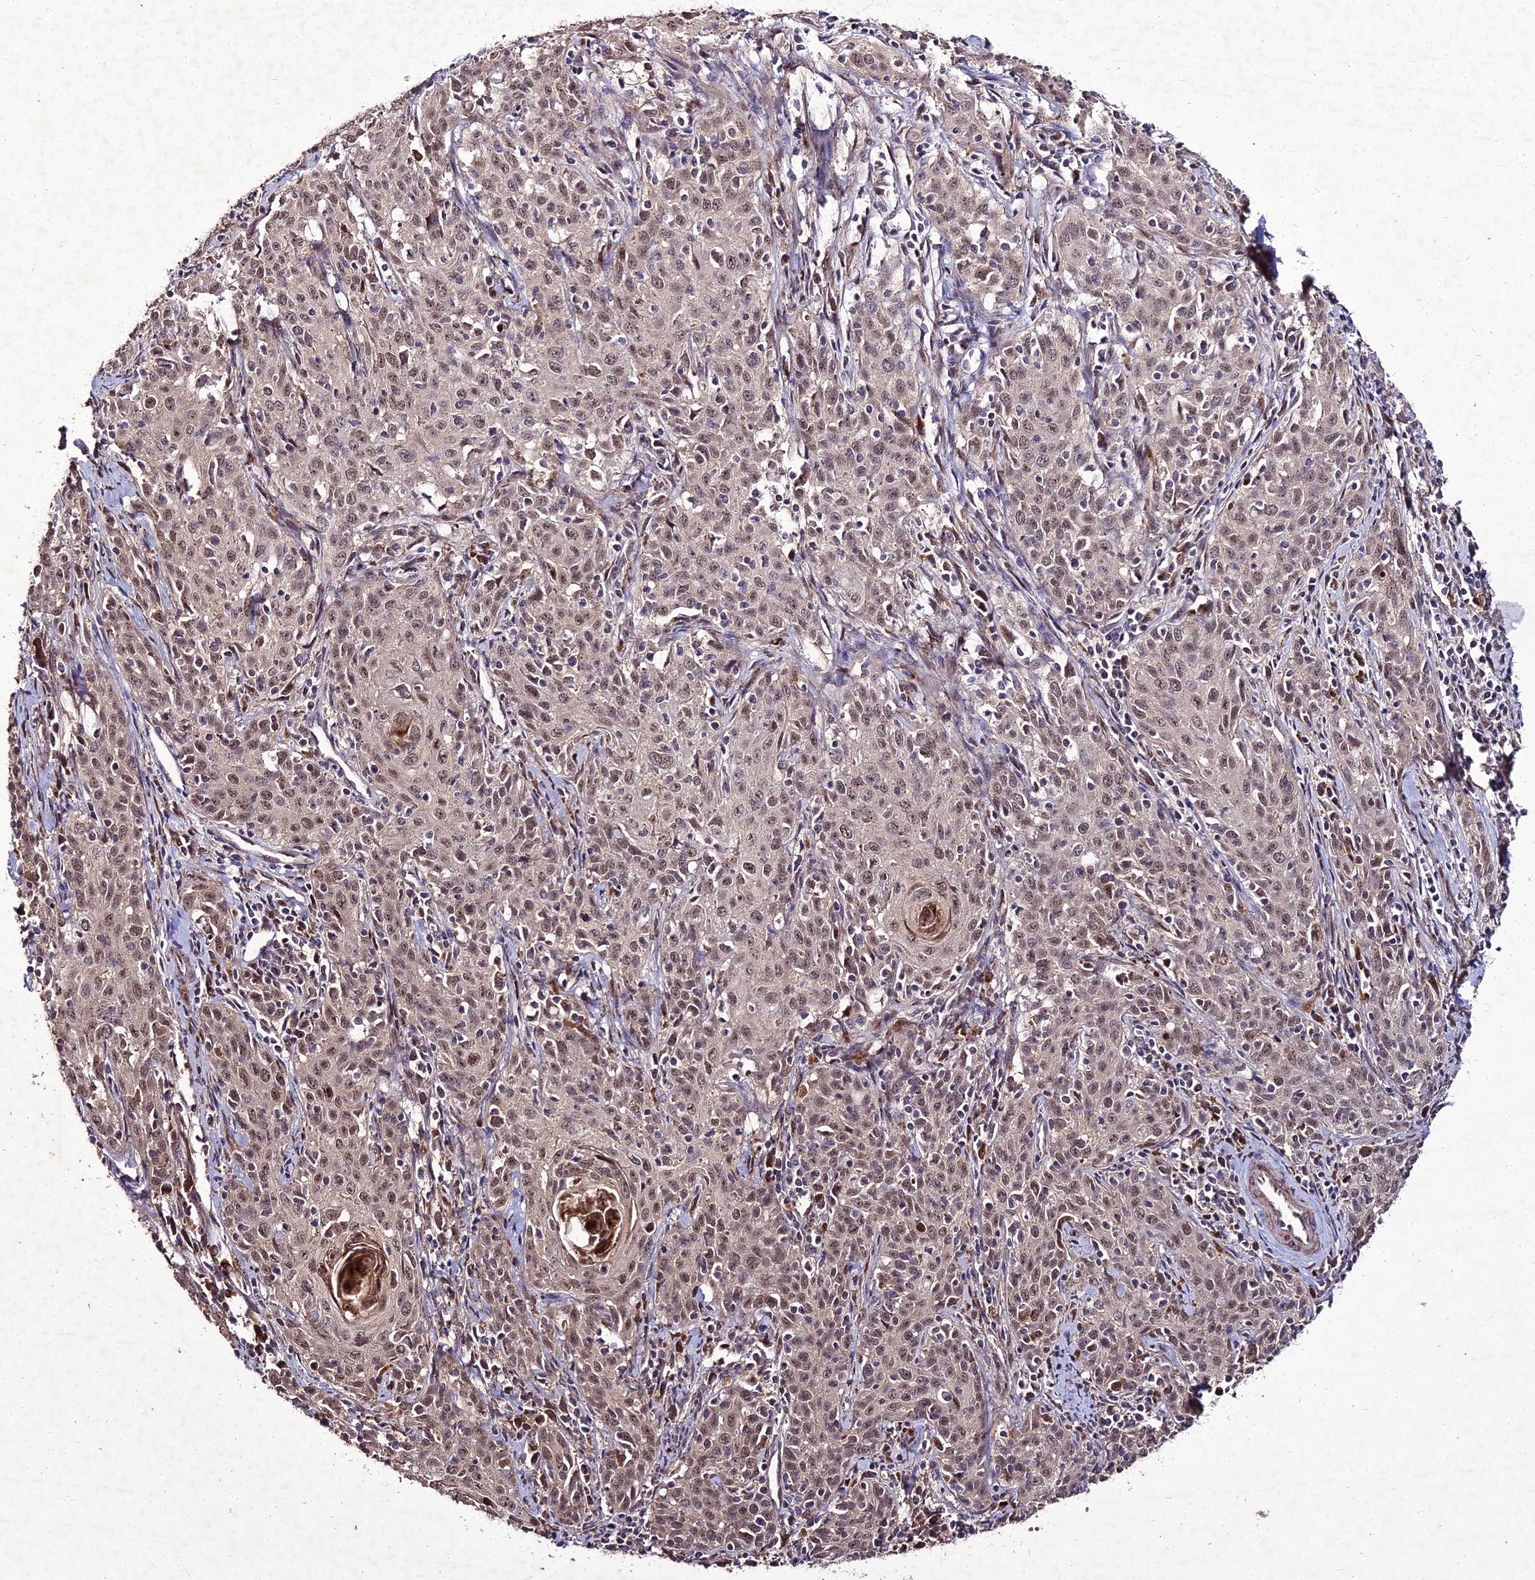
{"staining": {"intensity": "moderate", "quantity": ">75%", "location": "nuclear"}, "tissue": "cervical cancer", "cell_type": "Tumor cells", "image_type": "cancer", "snomed": [{"axis": "morphology", "description": "Squamous cell carcinoma, NOS"}, {"axis": "topography", "description": "Cervix"}], "caption": "Brown immunohistochemical staining in cervical squamous cell carcinoma exhibits moderate nuclear staining in approximately >75% of tumor cells.", "gene": "ZNF766", "patient": {"sex": "female", "age": 57}}